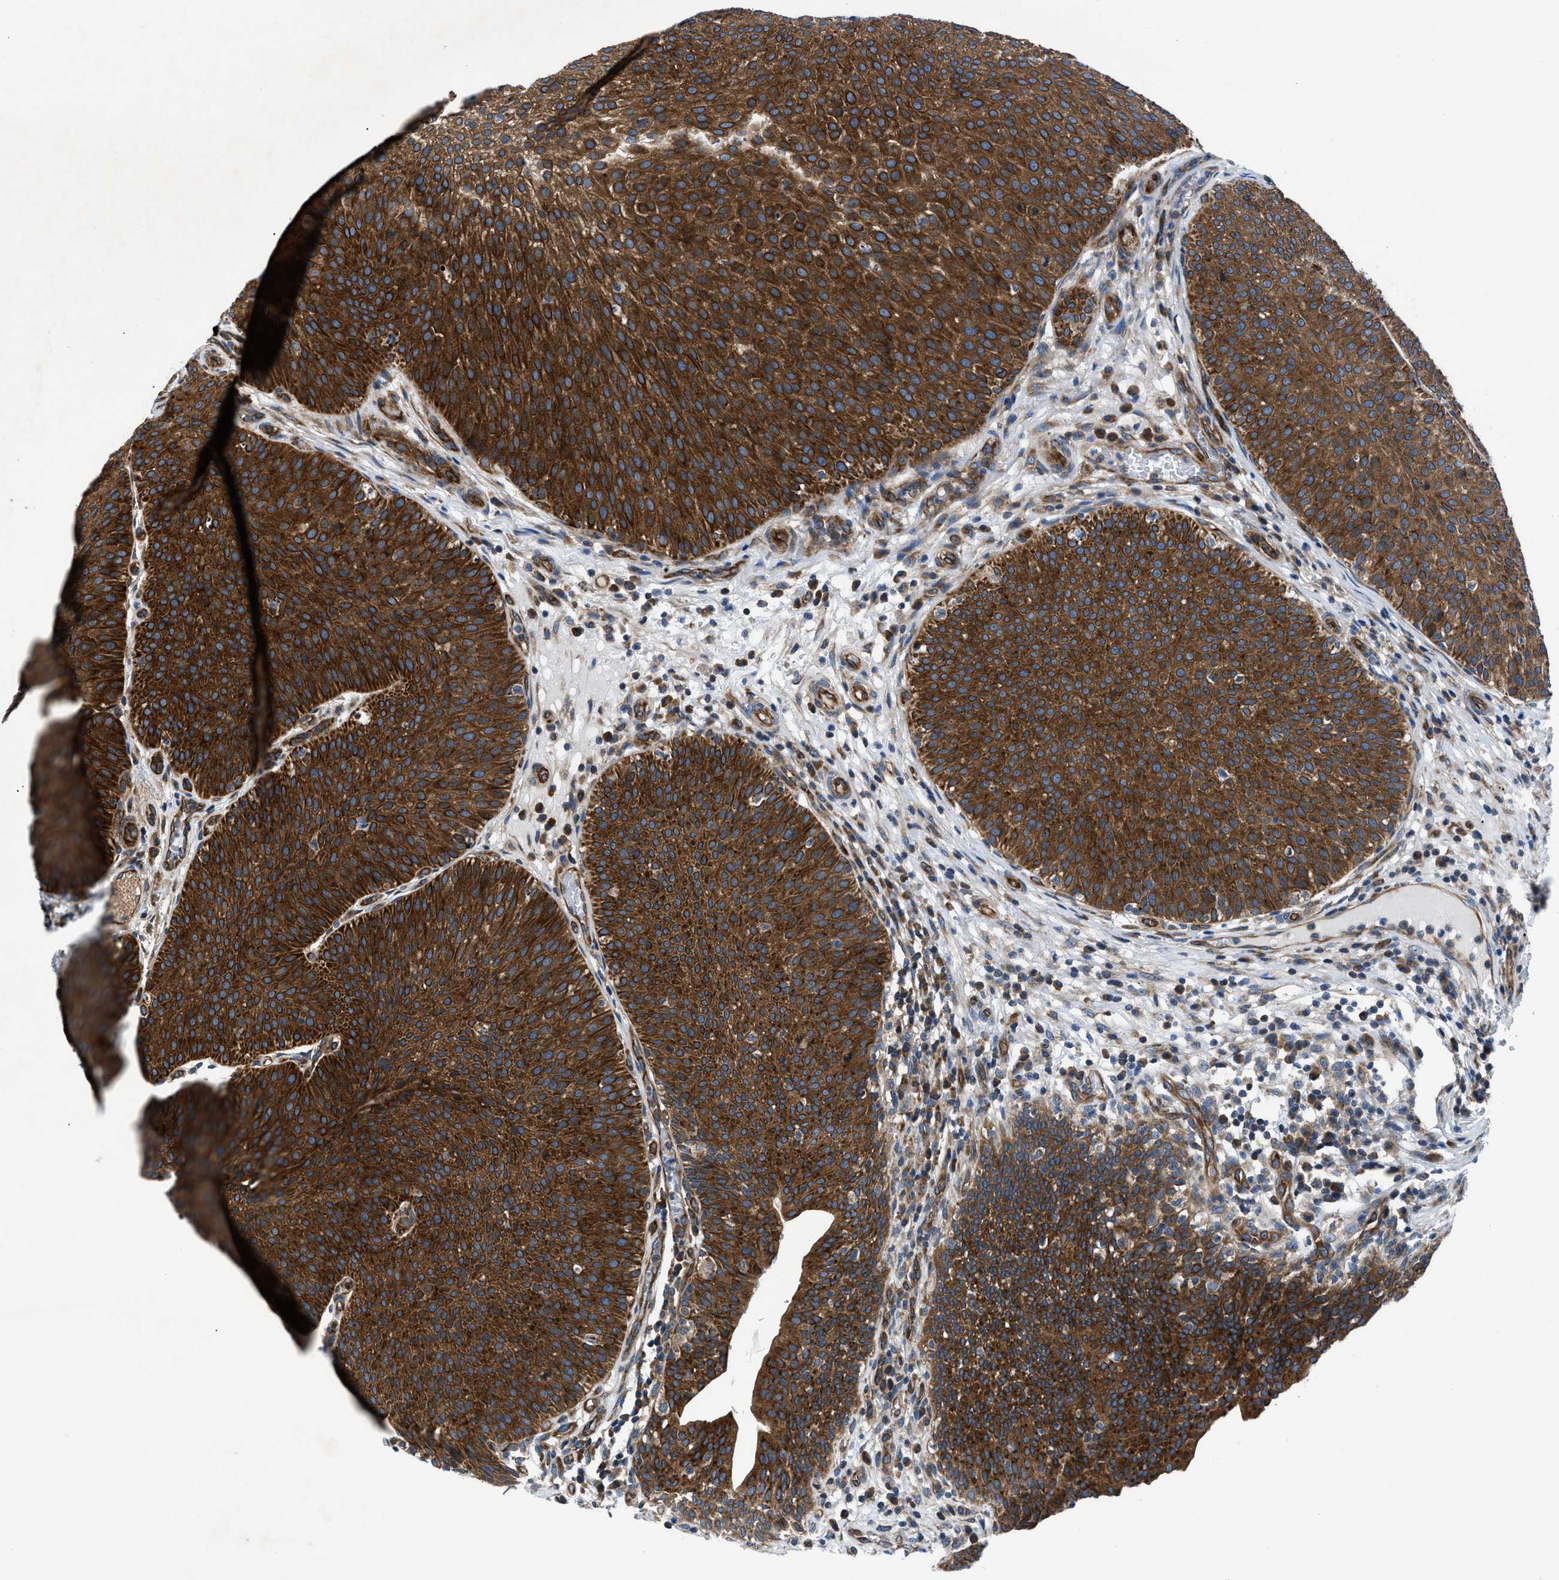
{"staining": {"intensity": "strong", "quantity": ">75%", "location": "cytoplasmic/membranous"}, "tissue": "urothelial cancer", "cell_type": "Tumor cells", "image_type": "cancer", "snomed": [{"axis": "morphology", "description": "Urothelial carcinoma, Low grade"}, {"axis": "topography", "description": "Smooth muscle"}, {"axis": "topography", "description": "Urinary bladder"}], "caption": "An immunohistochemistry (IHC) image of neoplastic tissue is shown. Protein staining in brown shows strong cytoplasmic/membranous positivity in urothelial carcinoma (low-grade) within tumor cells. (DAB (3,3'-diaminobenzidine) = brown stain, brightfield microscopy at high magnification).", "gene": "TRIP4", "patient": {"sex": "male", "age": 60}}